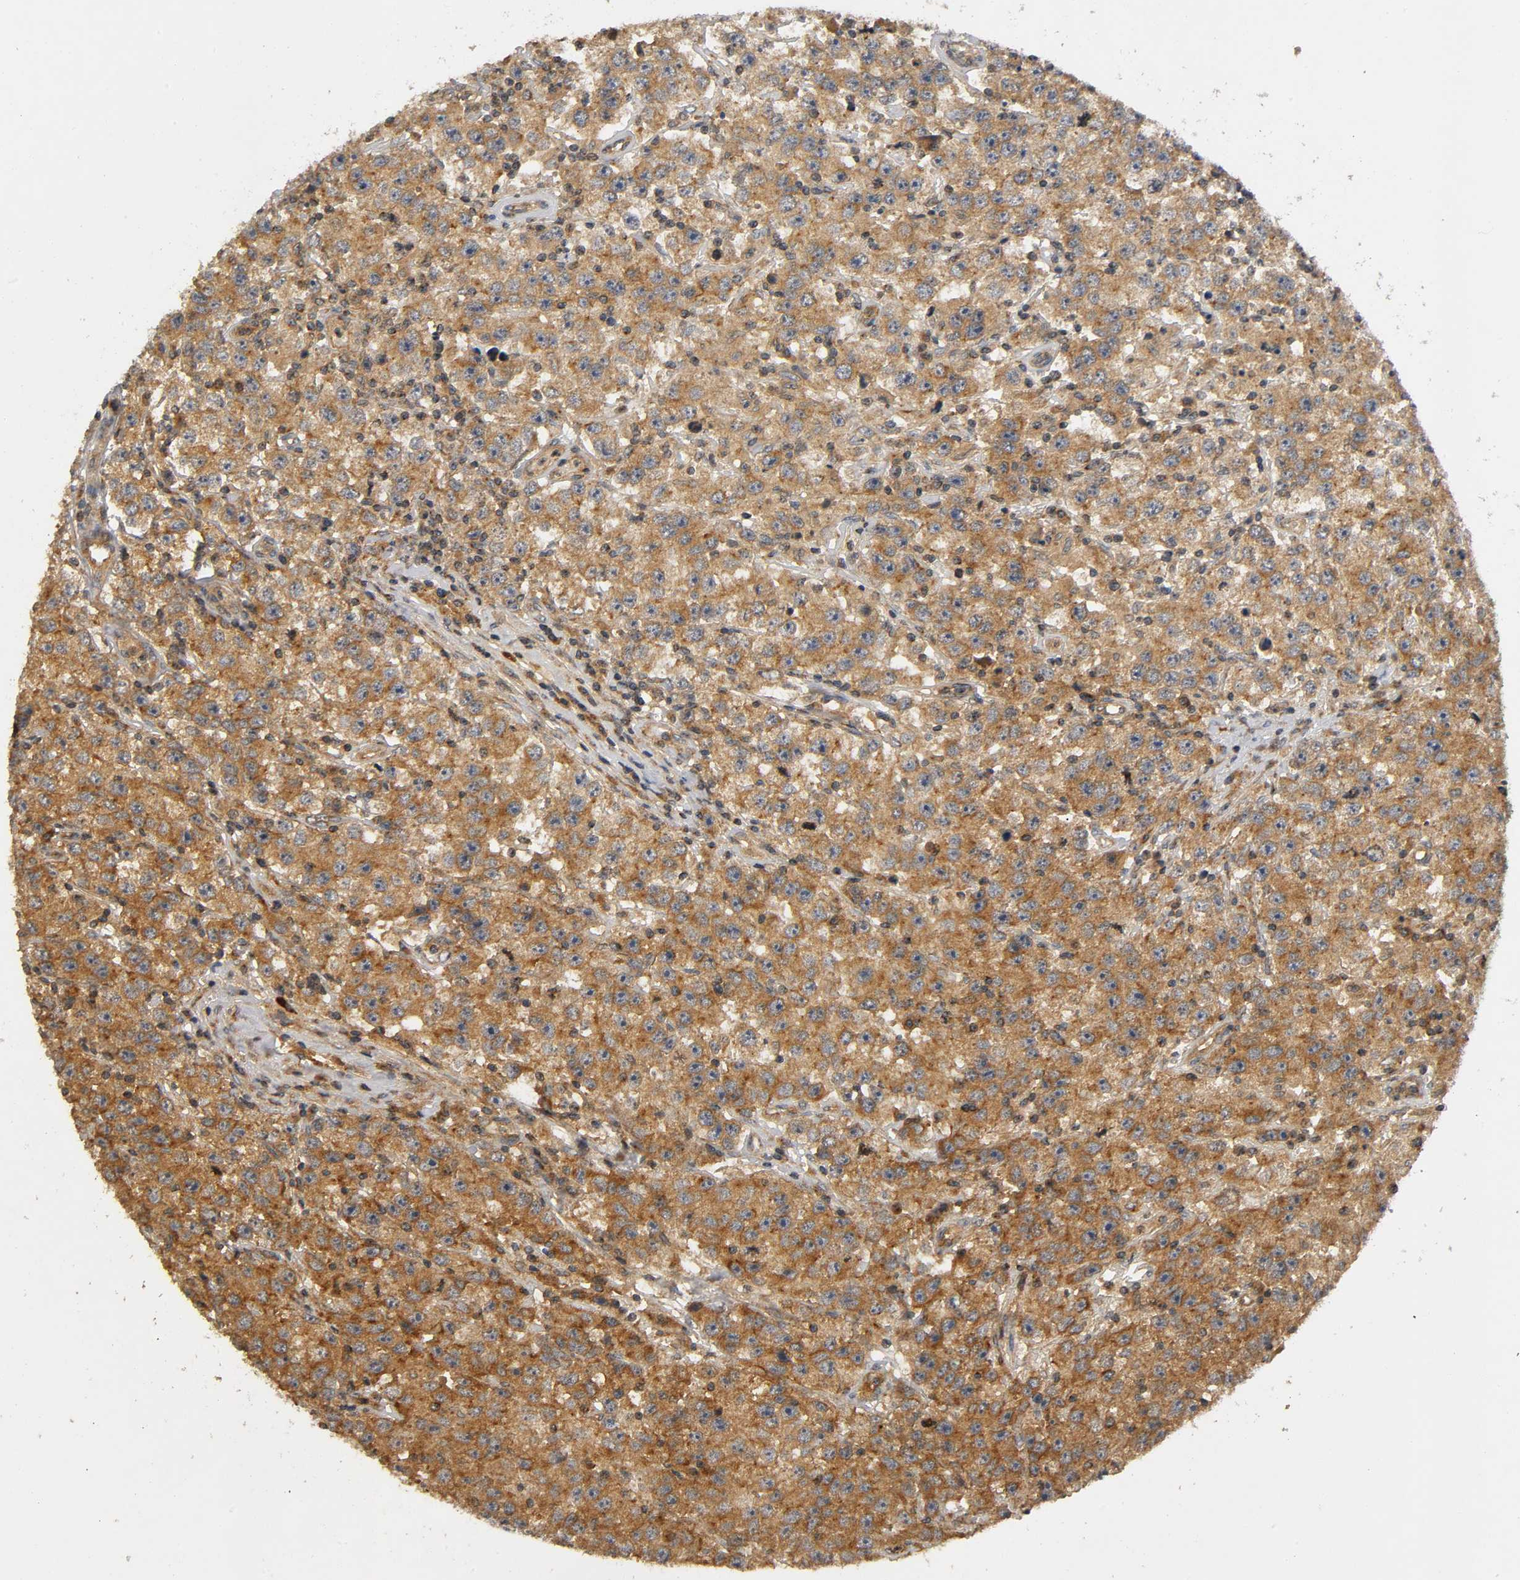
{"staining": {"intensity": "strong", "quantity": ">75%", "location": "cytoplasmic/membranous"}, "tissue": "testis cancer", "cell_type": "Tumor cells", "image_type": "cancer", "snomed": [{"axis": "morphology", "description": "Seminoma, NOS"}, {"axis": "topography", "description": "Testis"}], "caption": "High-power microscopy captured an IHC image of seminoma (testis), revealing strong cytoplasmic/membranous positivity in approximately >75% of tumor cells.", "gene": "IKBKB", "patient": {"sex": "male", "age": 52}}